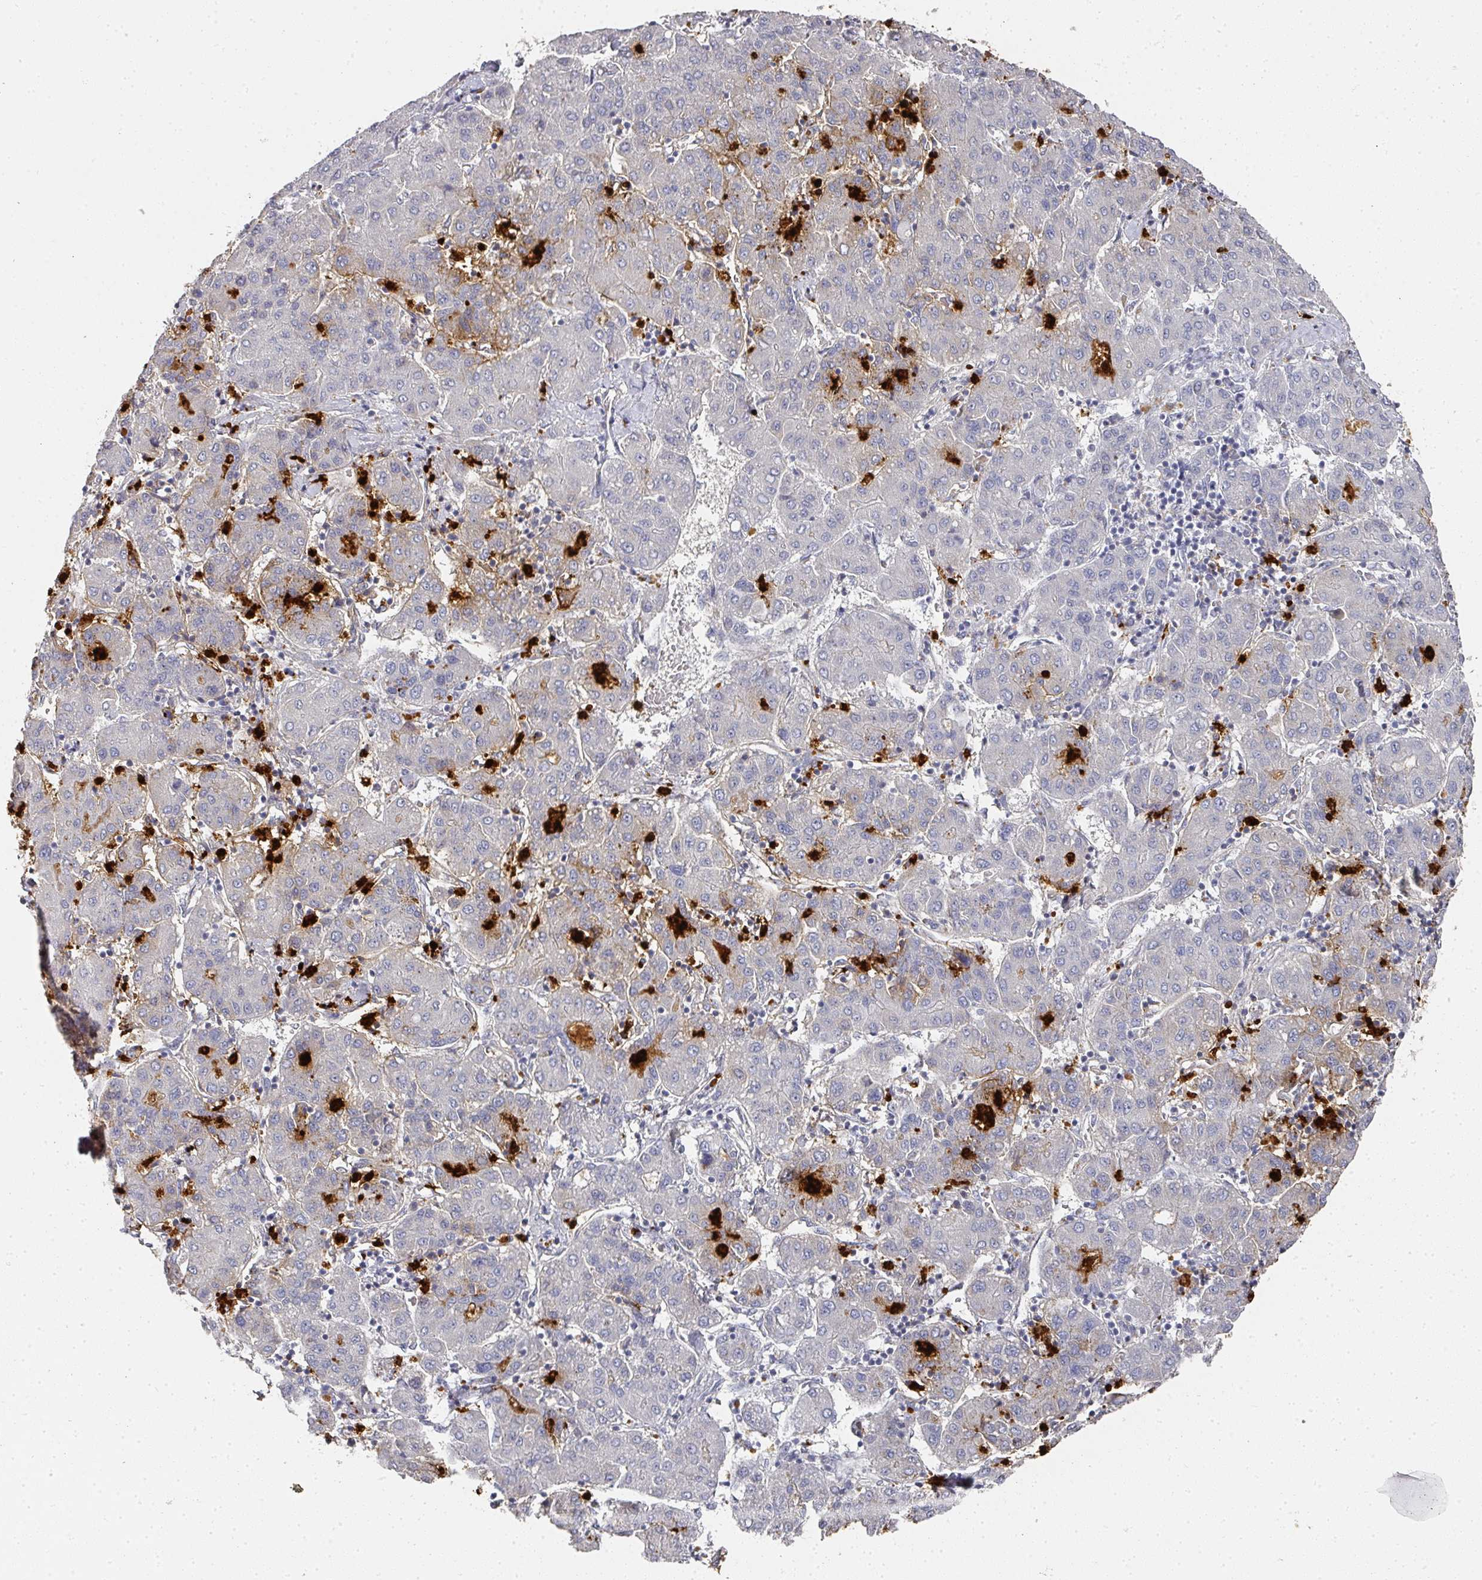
{"staining": {"intensity": "moderate", "quantity": "<25%", "location": "cytoplasmic/membranous"}, "tissue": "liver cancer", "cell_type": "Tumor cells", "image_type": "cancer", "snomed": [{"axis": "morphology", "description": "Carcinoma, Hepatocellular, NOS"}, {"axis": "topography", "description": "Liver"}], "caption": "This histopathology image displays liver hepatocellular carcinoma stained with immunohistochemistry (IHC) to label a protein in brown. The cytoplasmic/membranous of tumor cells show moderate positivity for the protein. Nuclei are counter-stained blue.", "gene": "CAMP", "patient": {"sex": "male", "age": 65}}